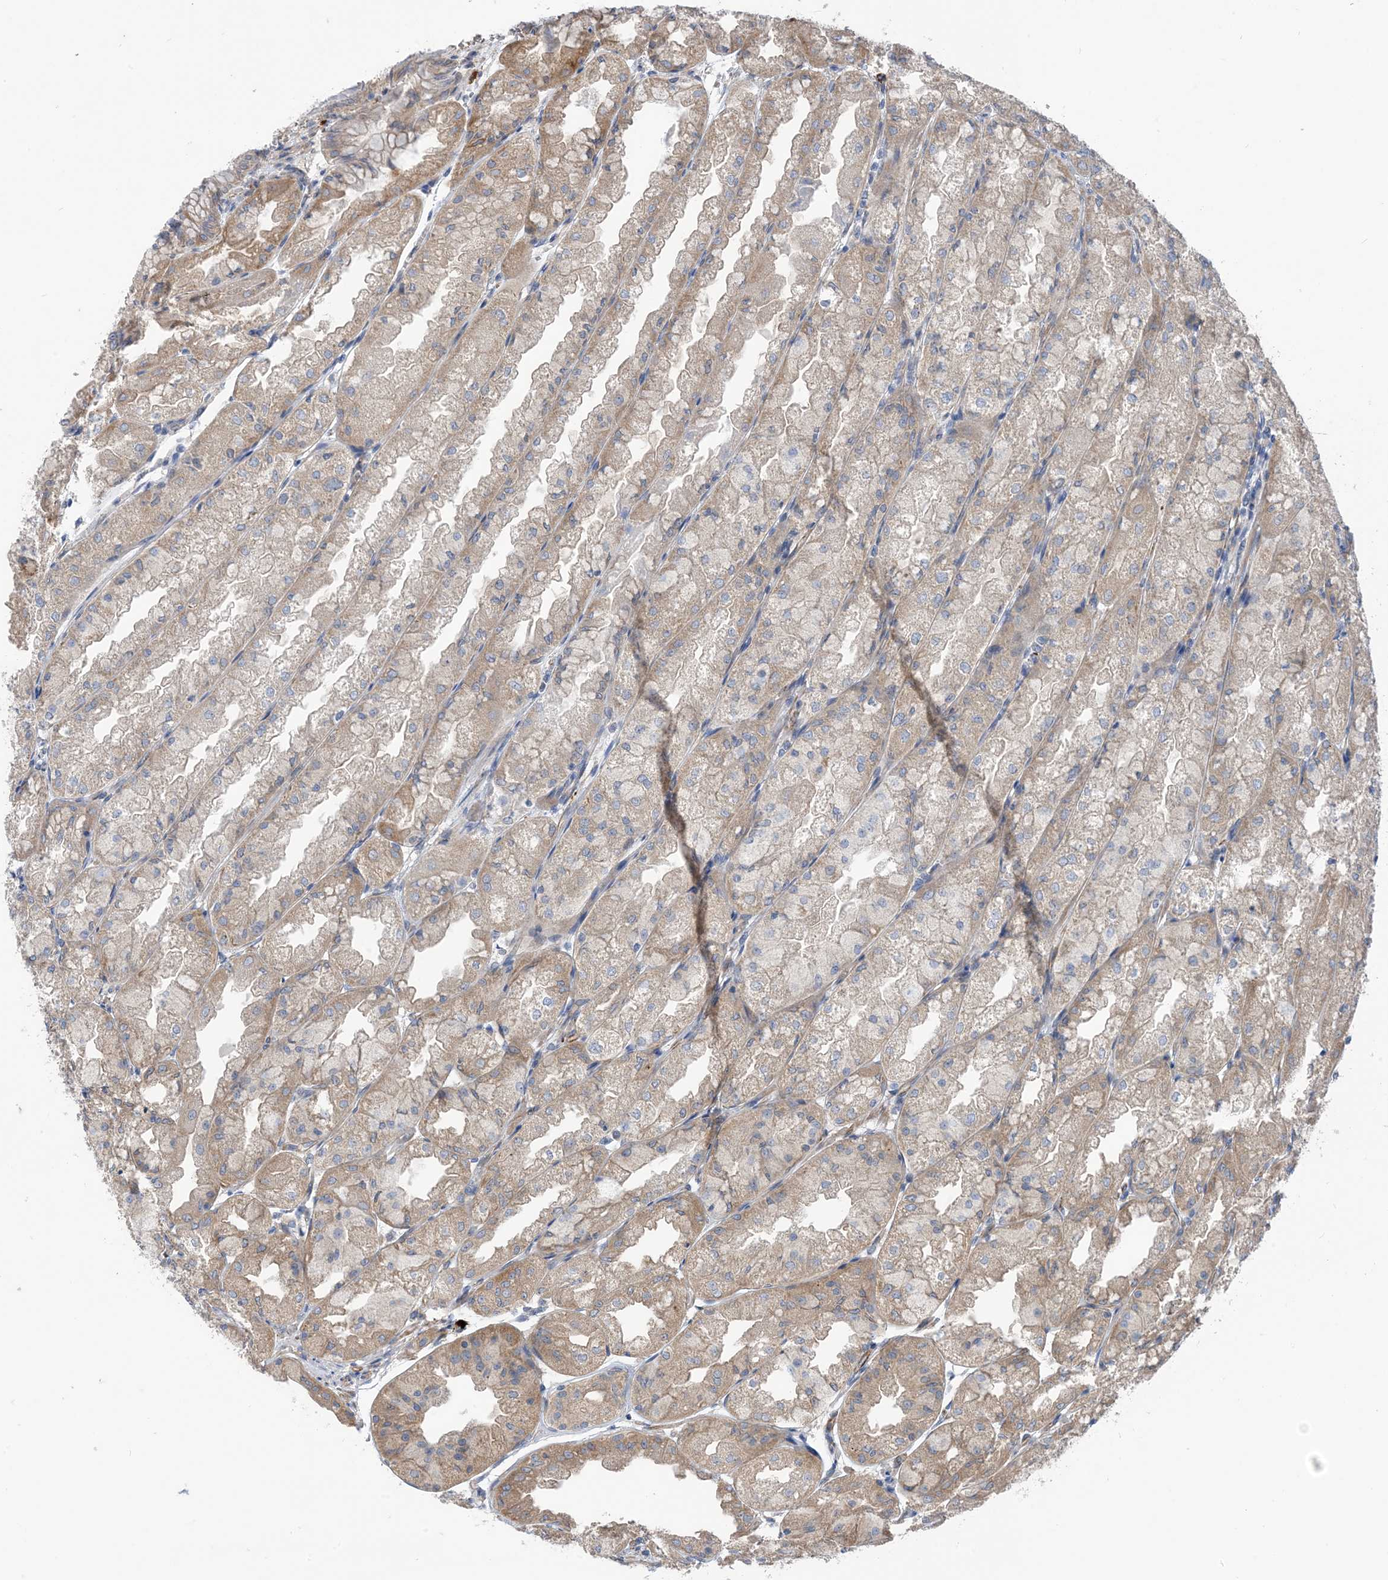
{"staining": {"intensity": "moderate", "quantity": "25%-75%", "location": "cytoplasmic/membranous"}, "tissue": "stomach", "cell_type": "Glandular cells", "image_type": "normal", "snomed": [{"axis": "morphology", "description": "Normal tissue, NOS"}, {"axis": "topography", "description": "Stomach, upper"}], "caption": "Glandular cells show medium levels of moderate cytoplasmic/membranous expression in about 25%-75% of cells in normal stomach. (DAB IHC with brightfield microscopy, high magnification).", "gene": "PLEKHA3", "patient": {"sex": "male", "age": 47}}